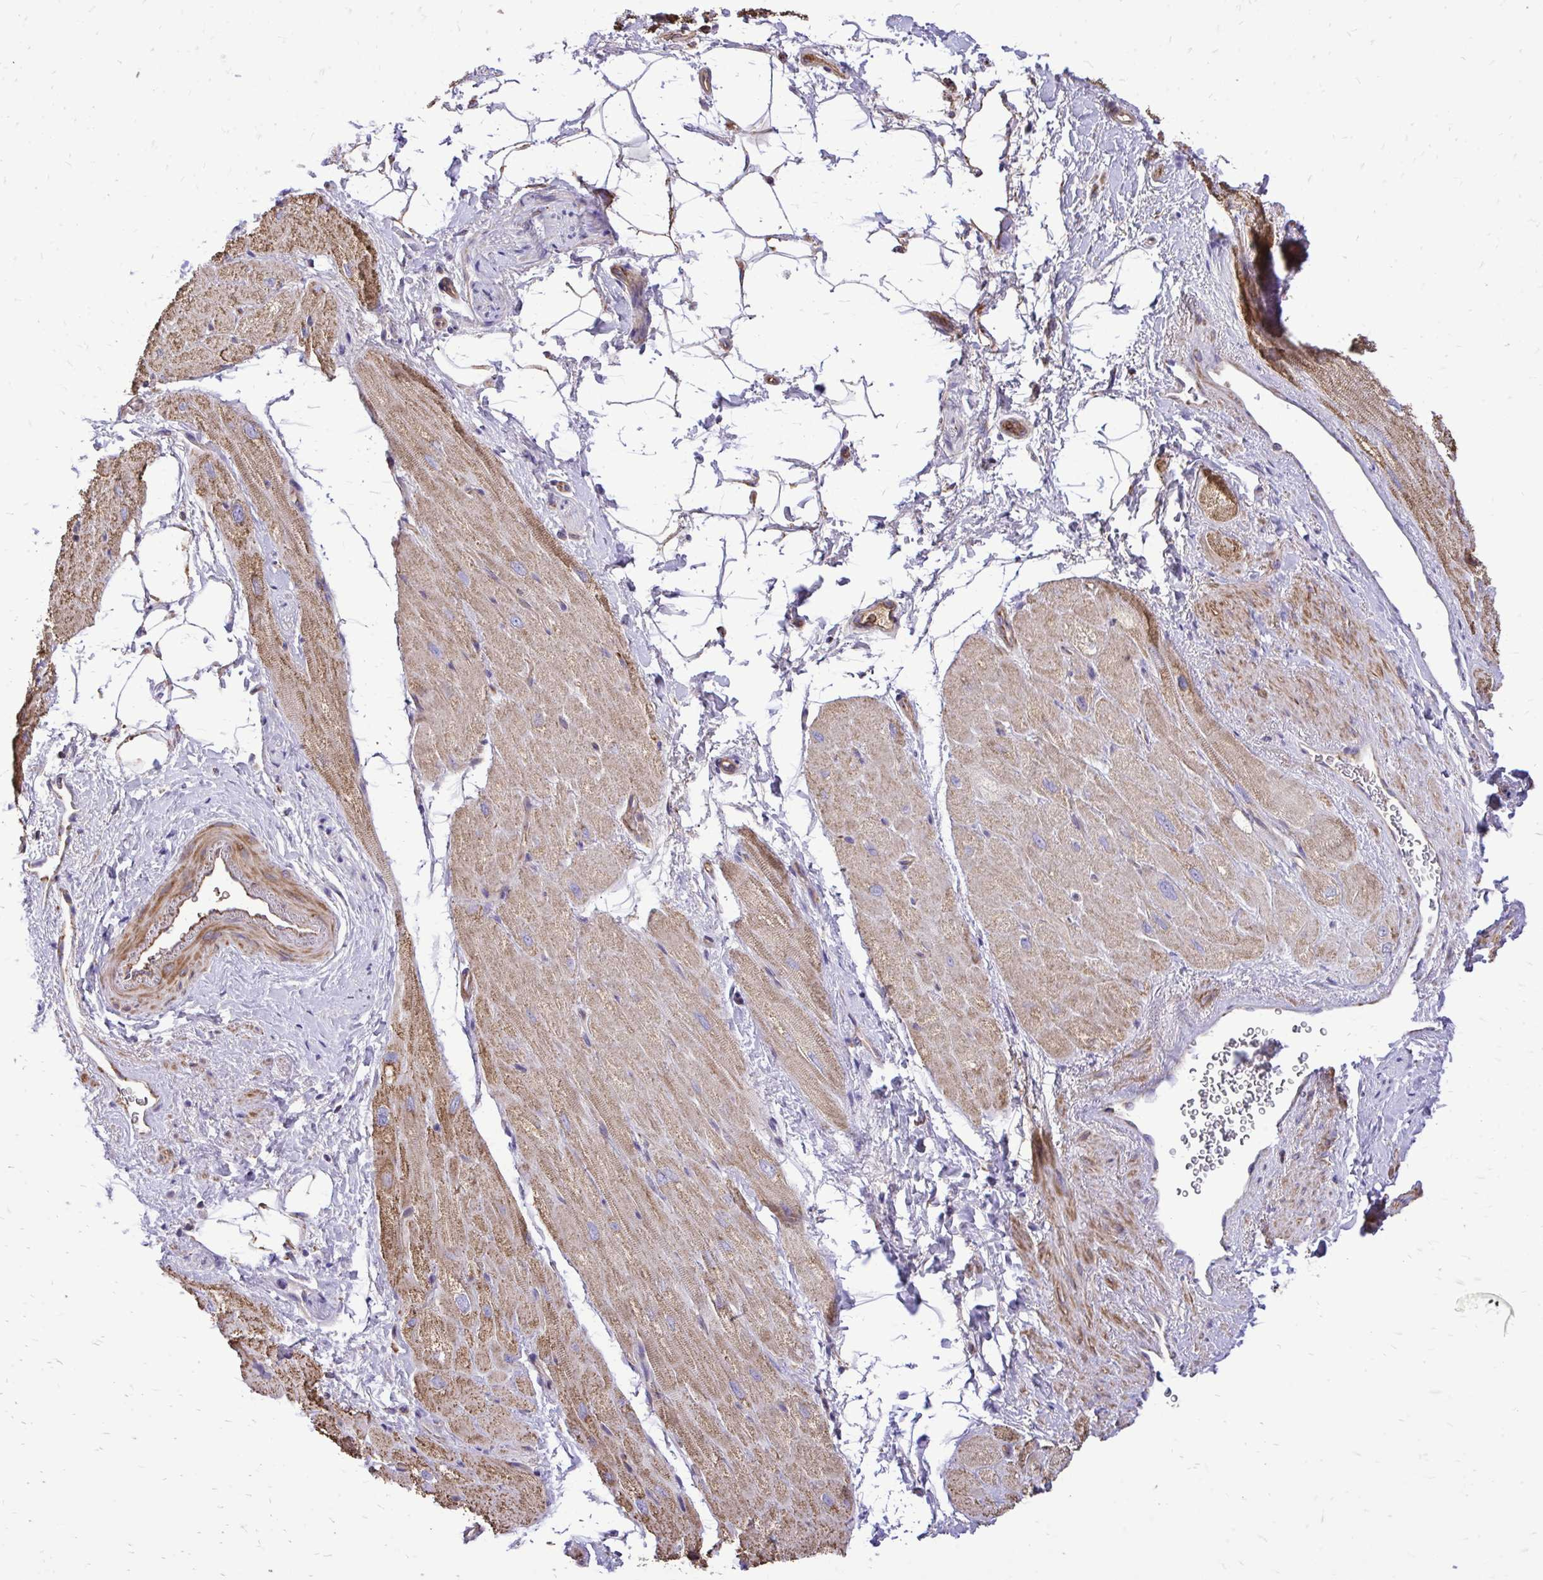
{"staining": {"intensity": "moderate", "quantity": ">75%", "location": "cytoplasmic/membranous"}, "tissue": "heart muscle", "cell_type": "Cardiomyocytes", "image_type": "normal", "snomed": [{"axis": "morphology", "description": "Normal tissue, NOS"}, {"axis": "topography", "description": "Heart"}], "caption": "Cardiomyocytes demonstrate medium levels of moderate cytoplasmic/membranous positivity in about >75% of cells in normal heart muscle.", "gene": "ATP13A2", "patient": {"sex": "male", "age": 62}}